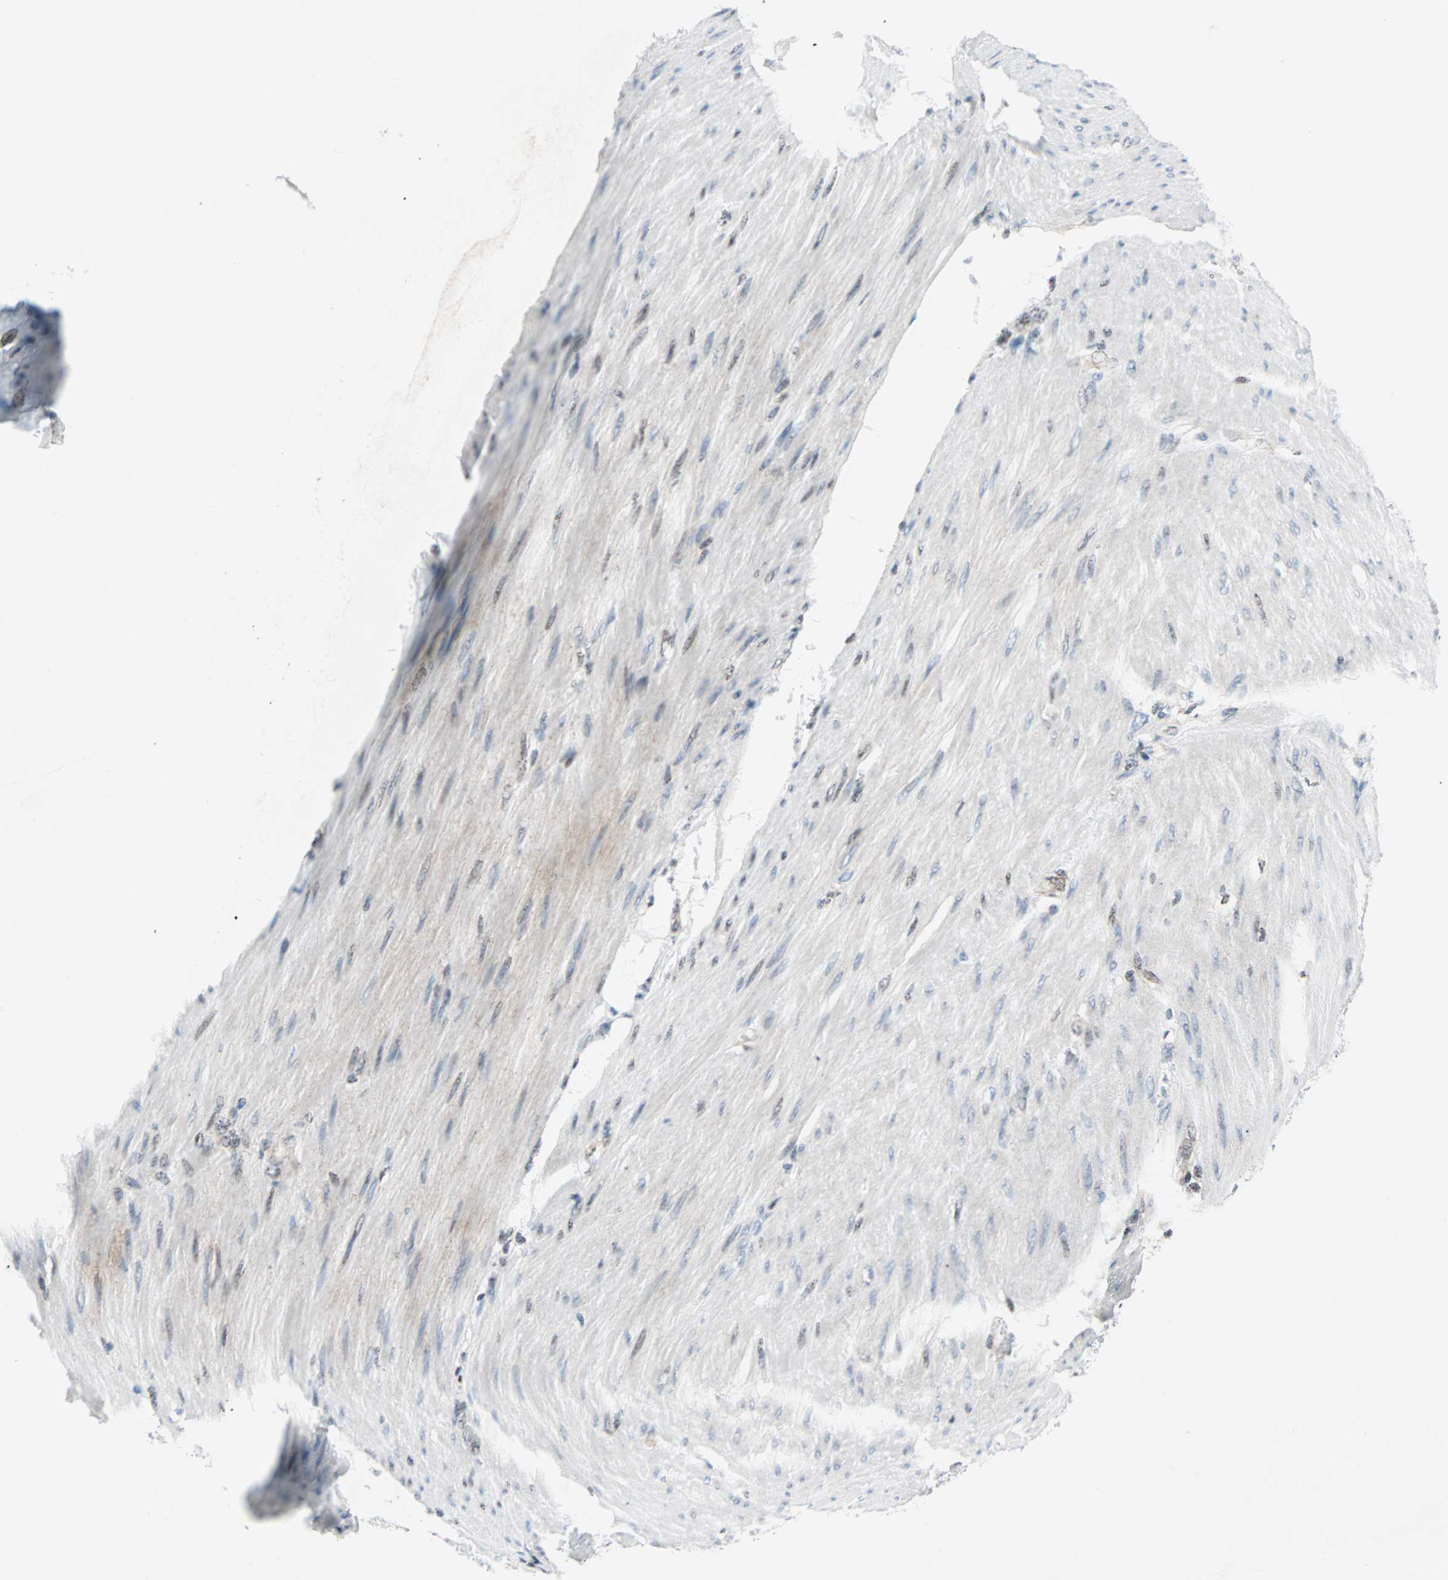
{"staining": {"intensity": "weak", "quantity": "25%-75%", "location": "cytoplasmic/membranous,nuclear"}, "tissue": "stomach cancer", "cell_type": "Tumor cells", "image_type": "cancer", "snomed": [{"axis": "morphology", "description": "Adenocarcinoma, NOS"}, {"axis": "topography", "description": "Stomach"}], "caption": "Stomach cancer stained with a brown dye shows weak cytoplasmic/membranous and nuclear positive positivity in approximately 25%-75% of tumor cells.", "gene": "CENPA", "patient": {"sex": "male", "age": 82}}